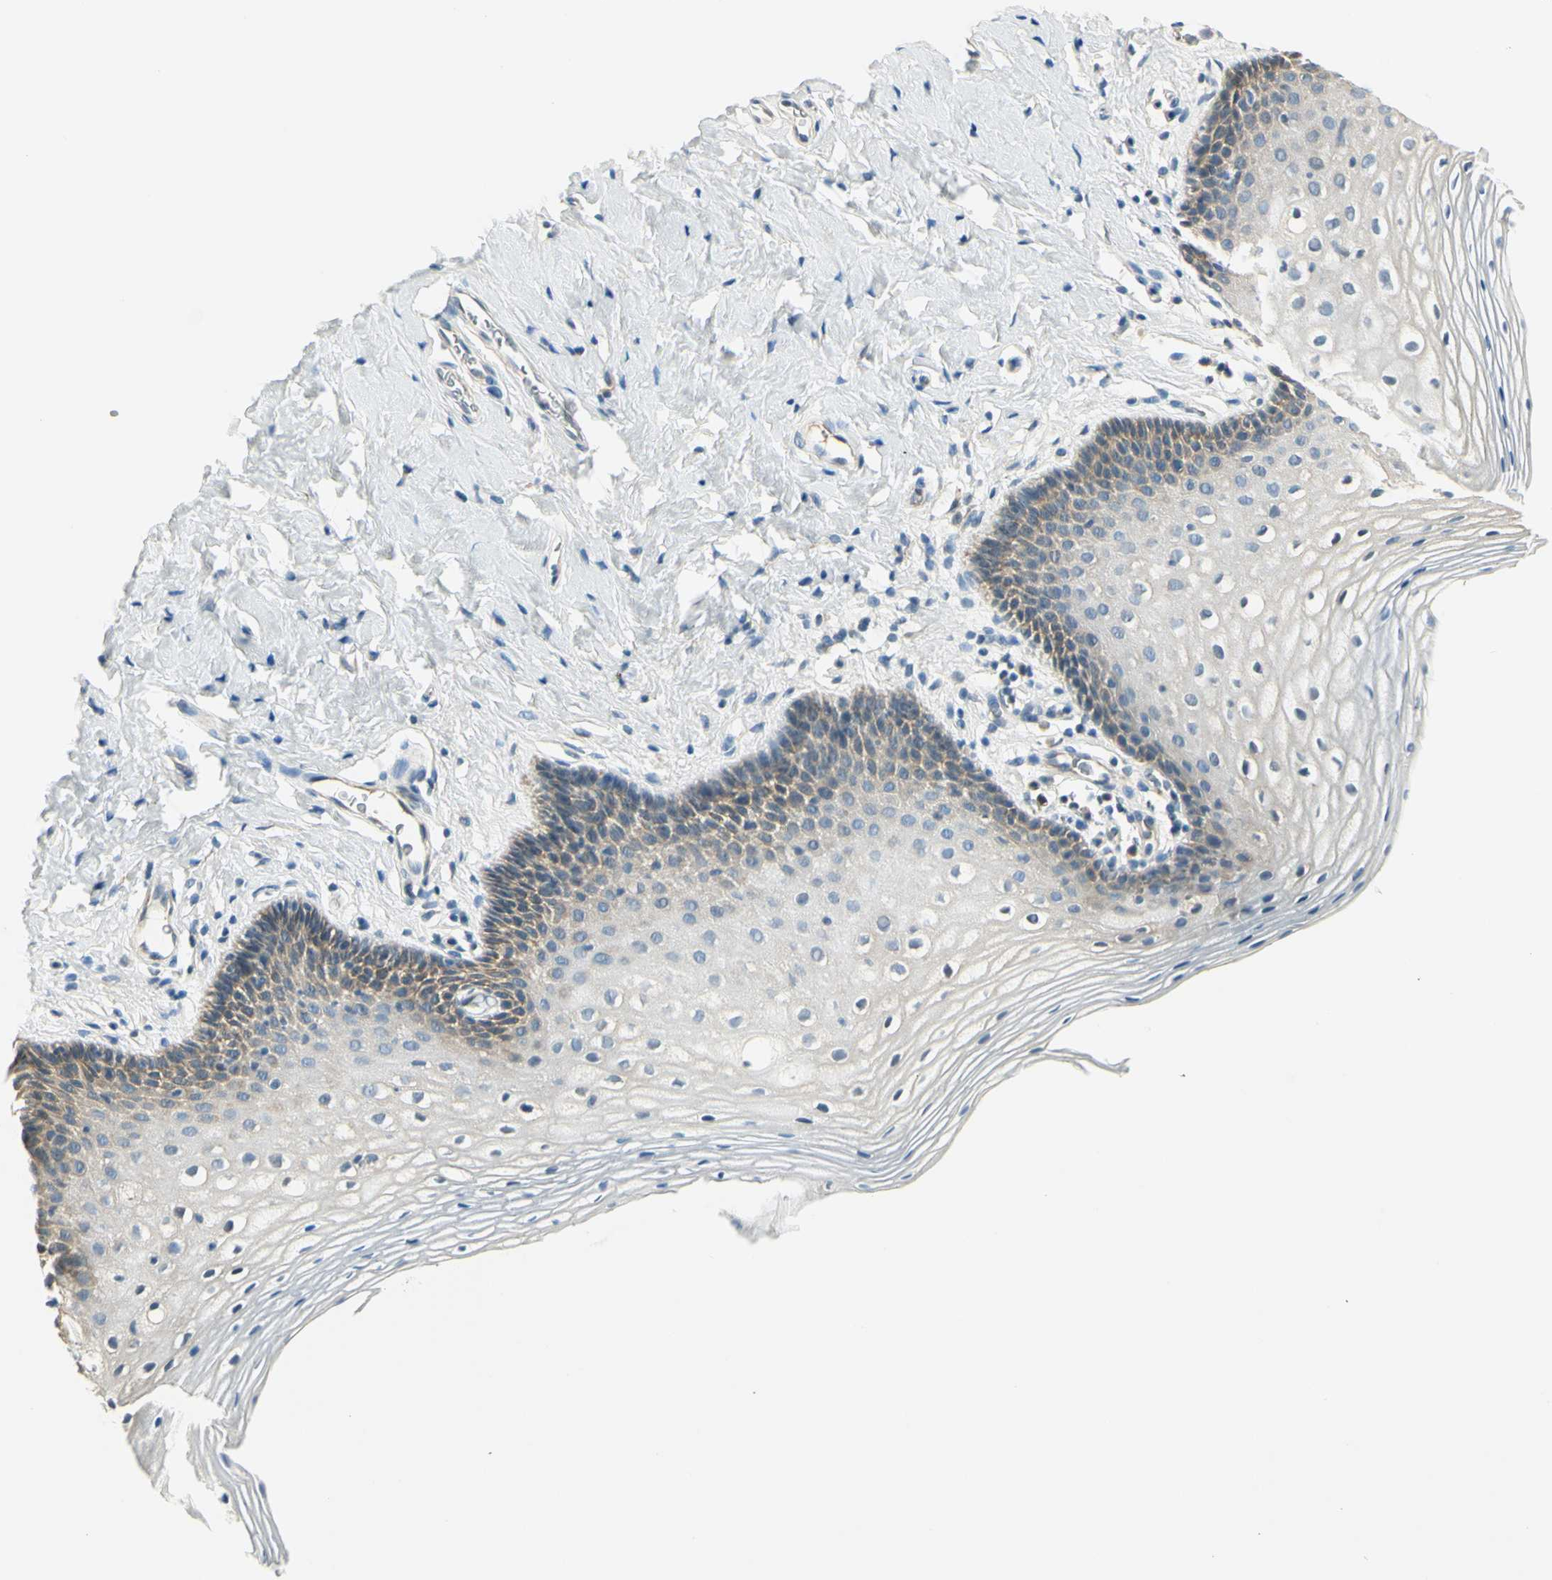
{"staining": {"intensity": "weak", "quantity": "25%-75%", "location": "cytoplasmic/membranous"}, "tissue": "vagina", "cell_type": "Squamous epithelial cells", "image_type": "normal", "snomed": [{"axis": "morphology", "description": "Normal tissue, NOS"}, {"axis": "topography", "description": "Vagina"}], "caption": "A micrograph showing weak cytoplasmic/membranous positivity in about 25%-75% of squamous epithelial cells in unremarkable vagina, as visualized by brown immunohistochemical staining.", "gene": "IGDCC4", "patient": {"sex": "female", "age": 55}}